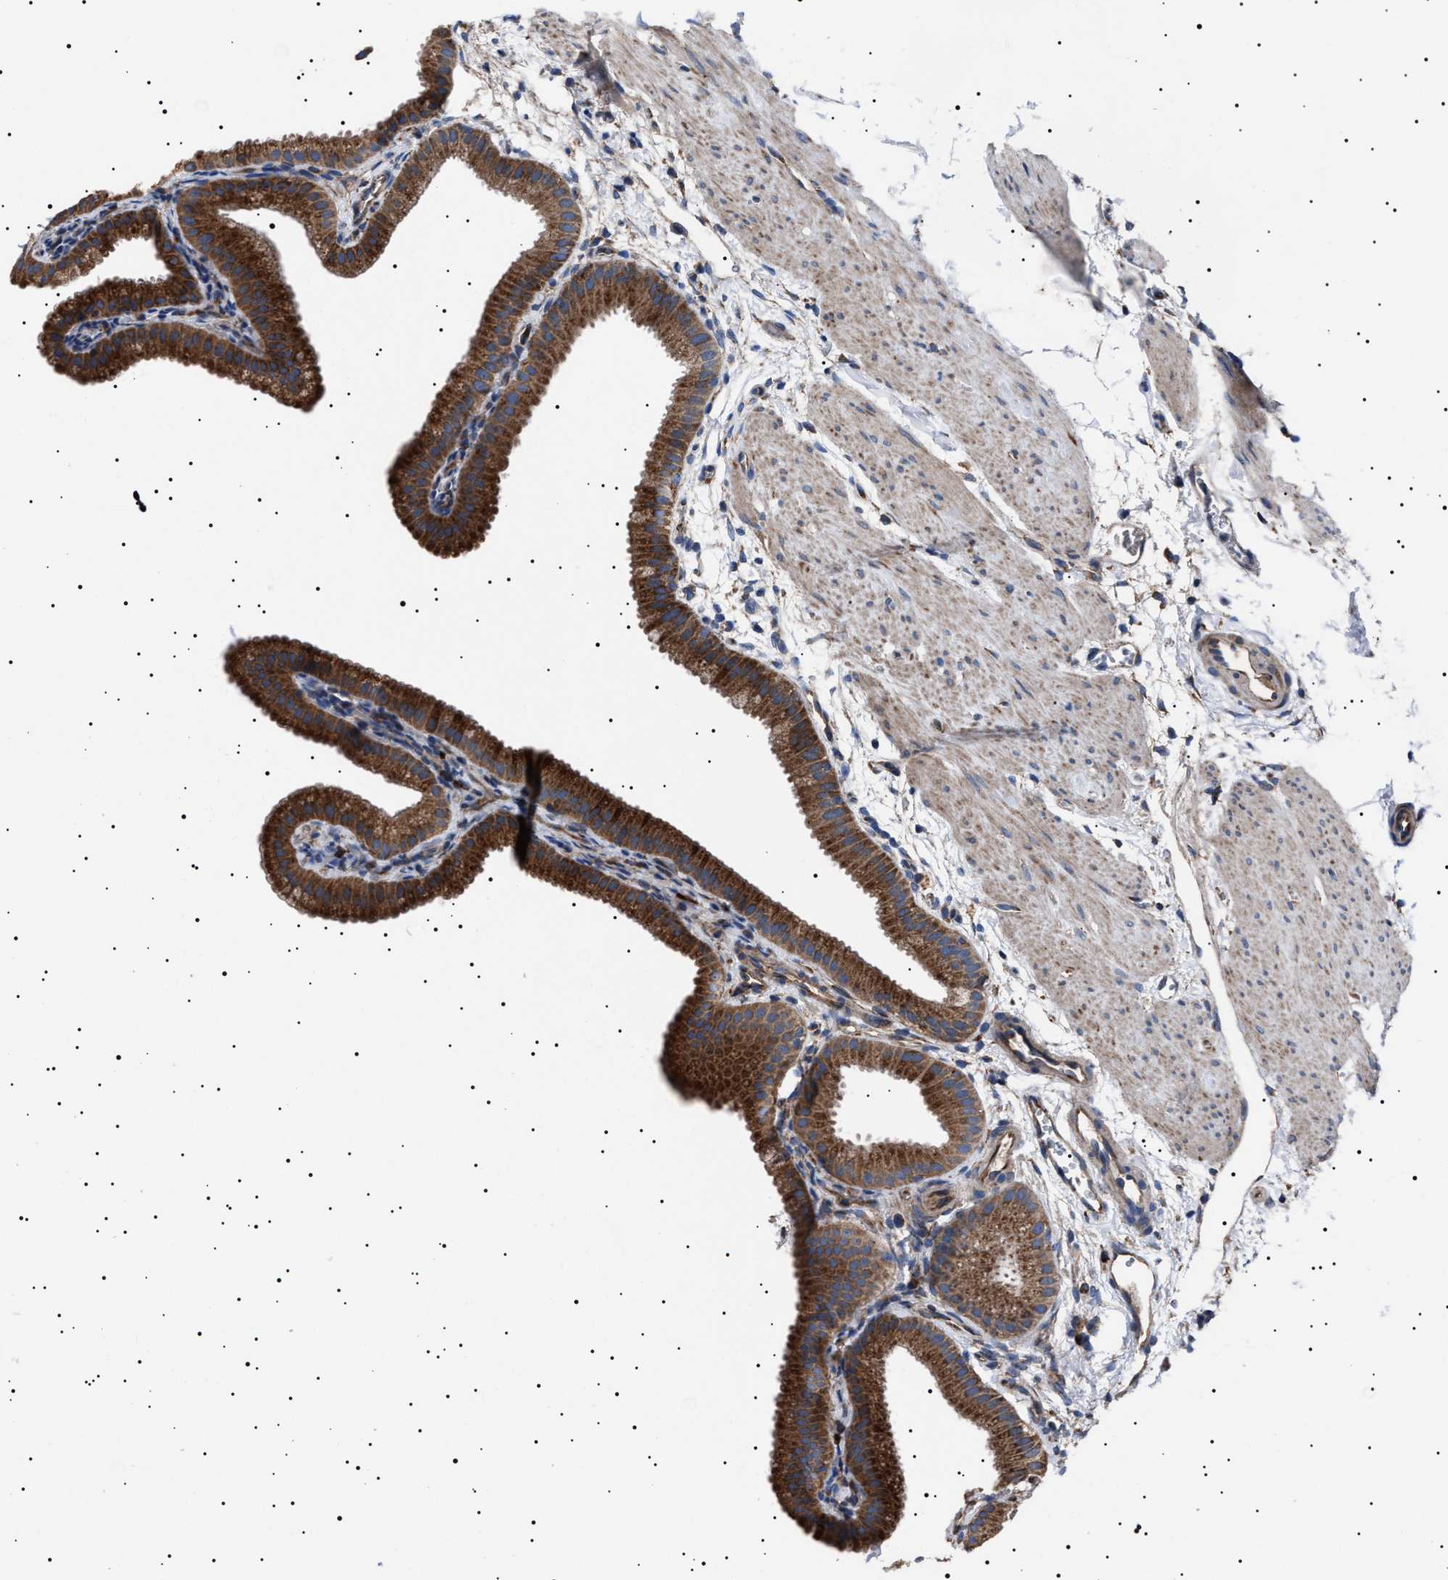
{"staining": {"intensity": "strong", "quantity": ">75%", "location": "cytoplasmic/membranous"}, "tissue": "gallbladder", "cell_type": "Glandular cells", "image_type": "normal", "snomed": [{"axis": "morphology", "description": "Normal tissue, NOS"}, {"axis": "topography", "description": "Gallbladder"}], "caption": "Protein staining exhibits strong cytoplasmic/membranous staining in about >75% of glandular cells in benign gallbladder.", "gene": "TOP1MT", "patient": {"sex": "female", "age": 64}}